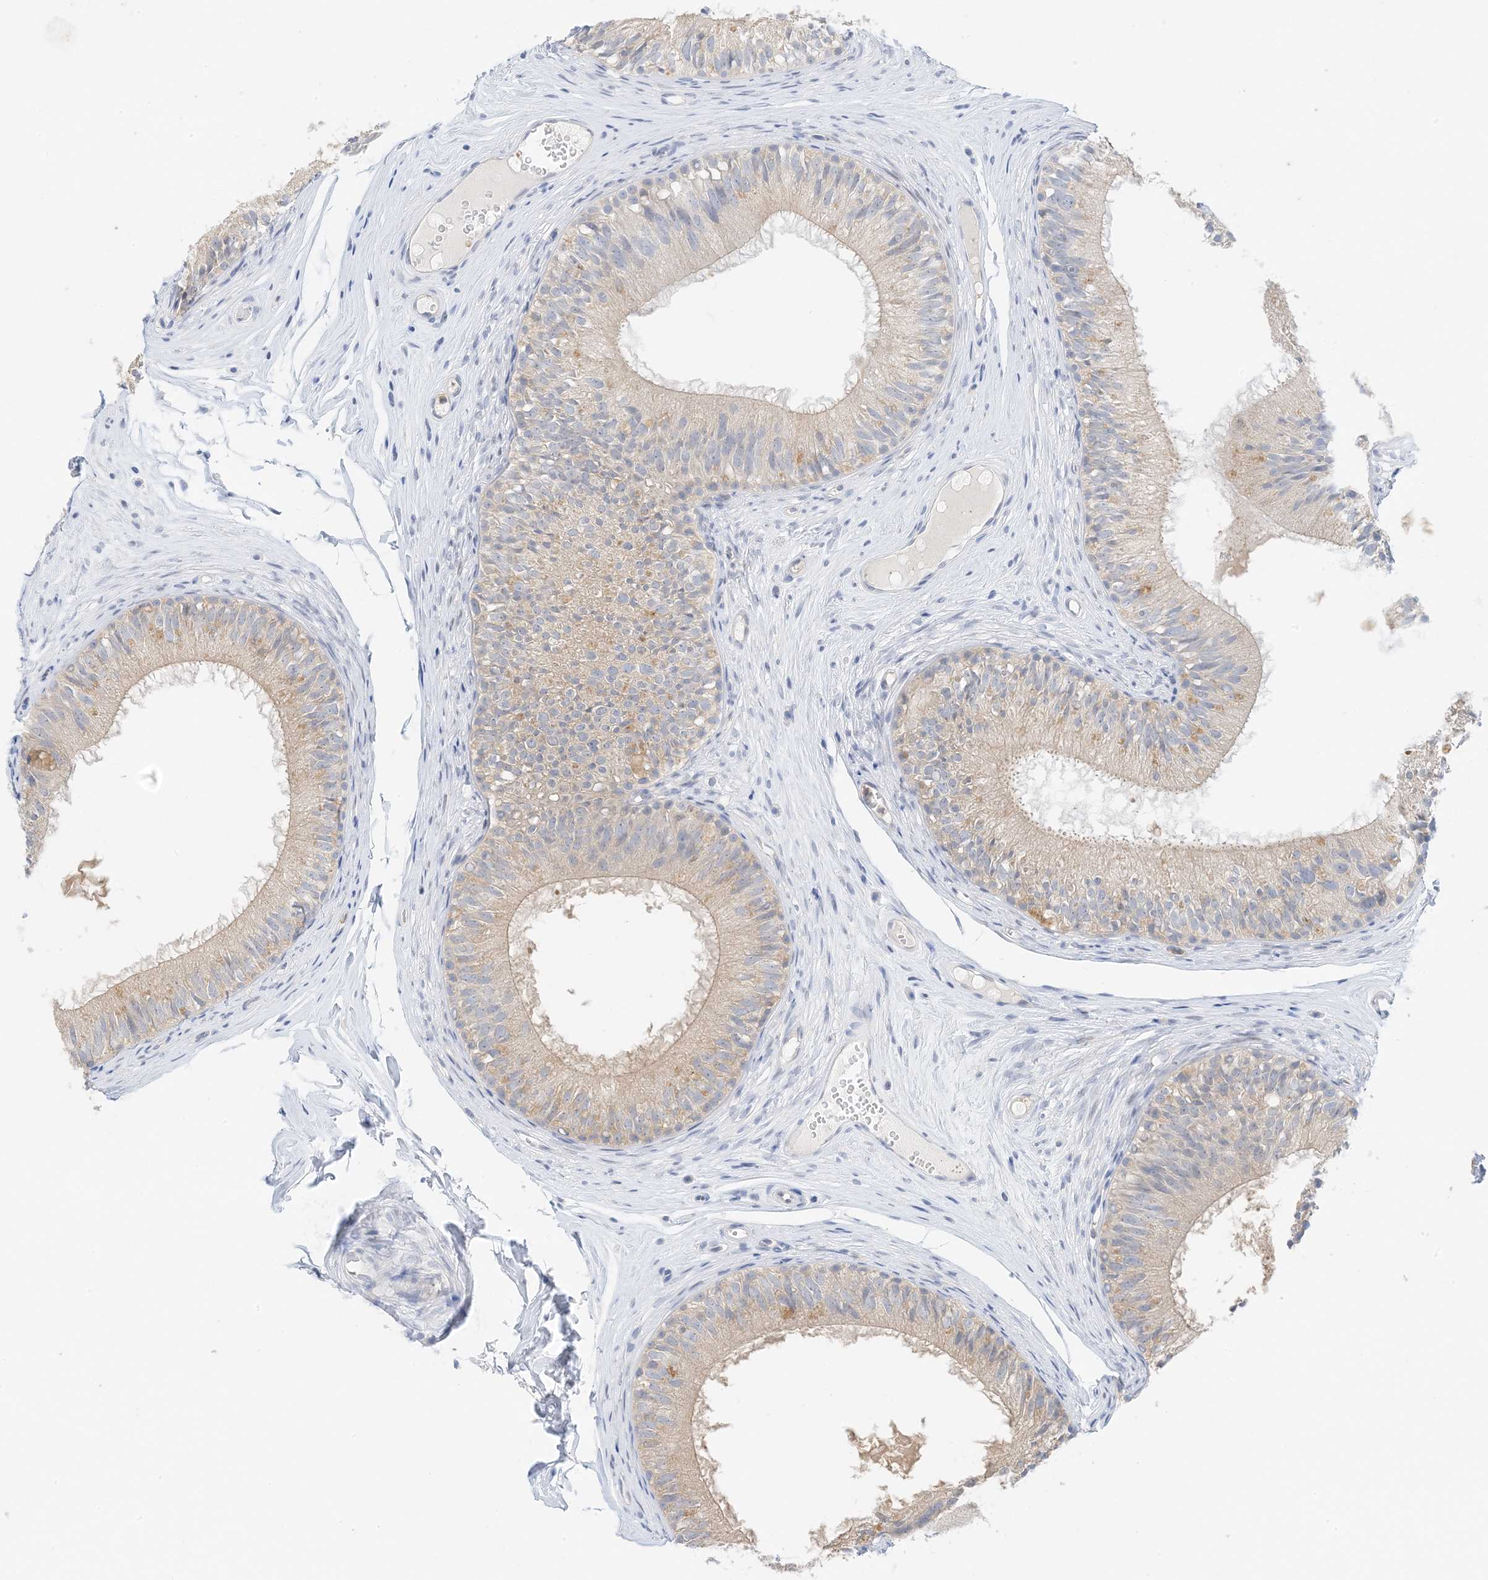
{"staining": {"intensity": "negative", "quantity": "none", "location": "none"}, "tissue": "epididymis", "cell_type": "Glandular cells", "image_type": "normal", "snomed": [{"axis": "morphology", "description": "Normal tissue, NOS"}, {"axis": "morphology", "description": "Seminoma in situ"}, {"axis": "topography", "description": "Testis"}, {"axis": "topography", "description": "Epididymis"}], "caption": "The IHC micrograph has no significant positivity in glandular cells of epididymis.", "gene": "KIFBP", "patient": {"sex": "male", "age": 28}}